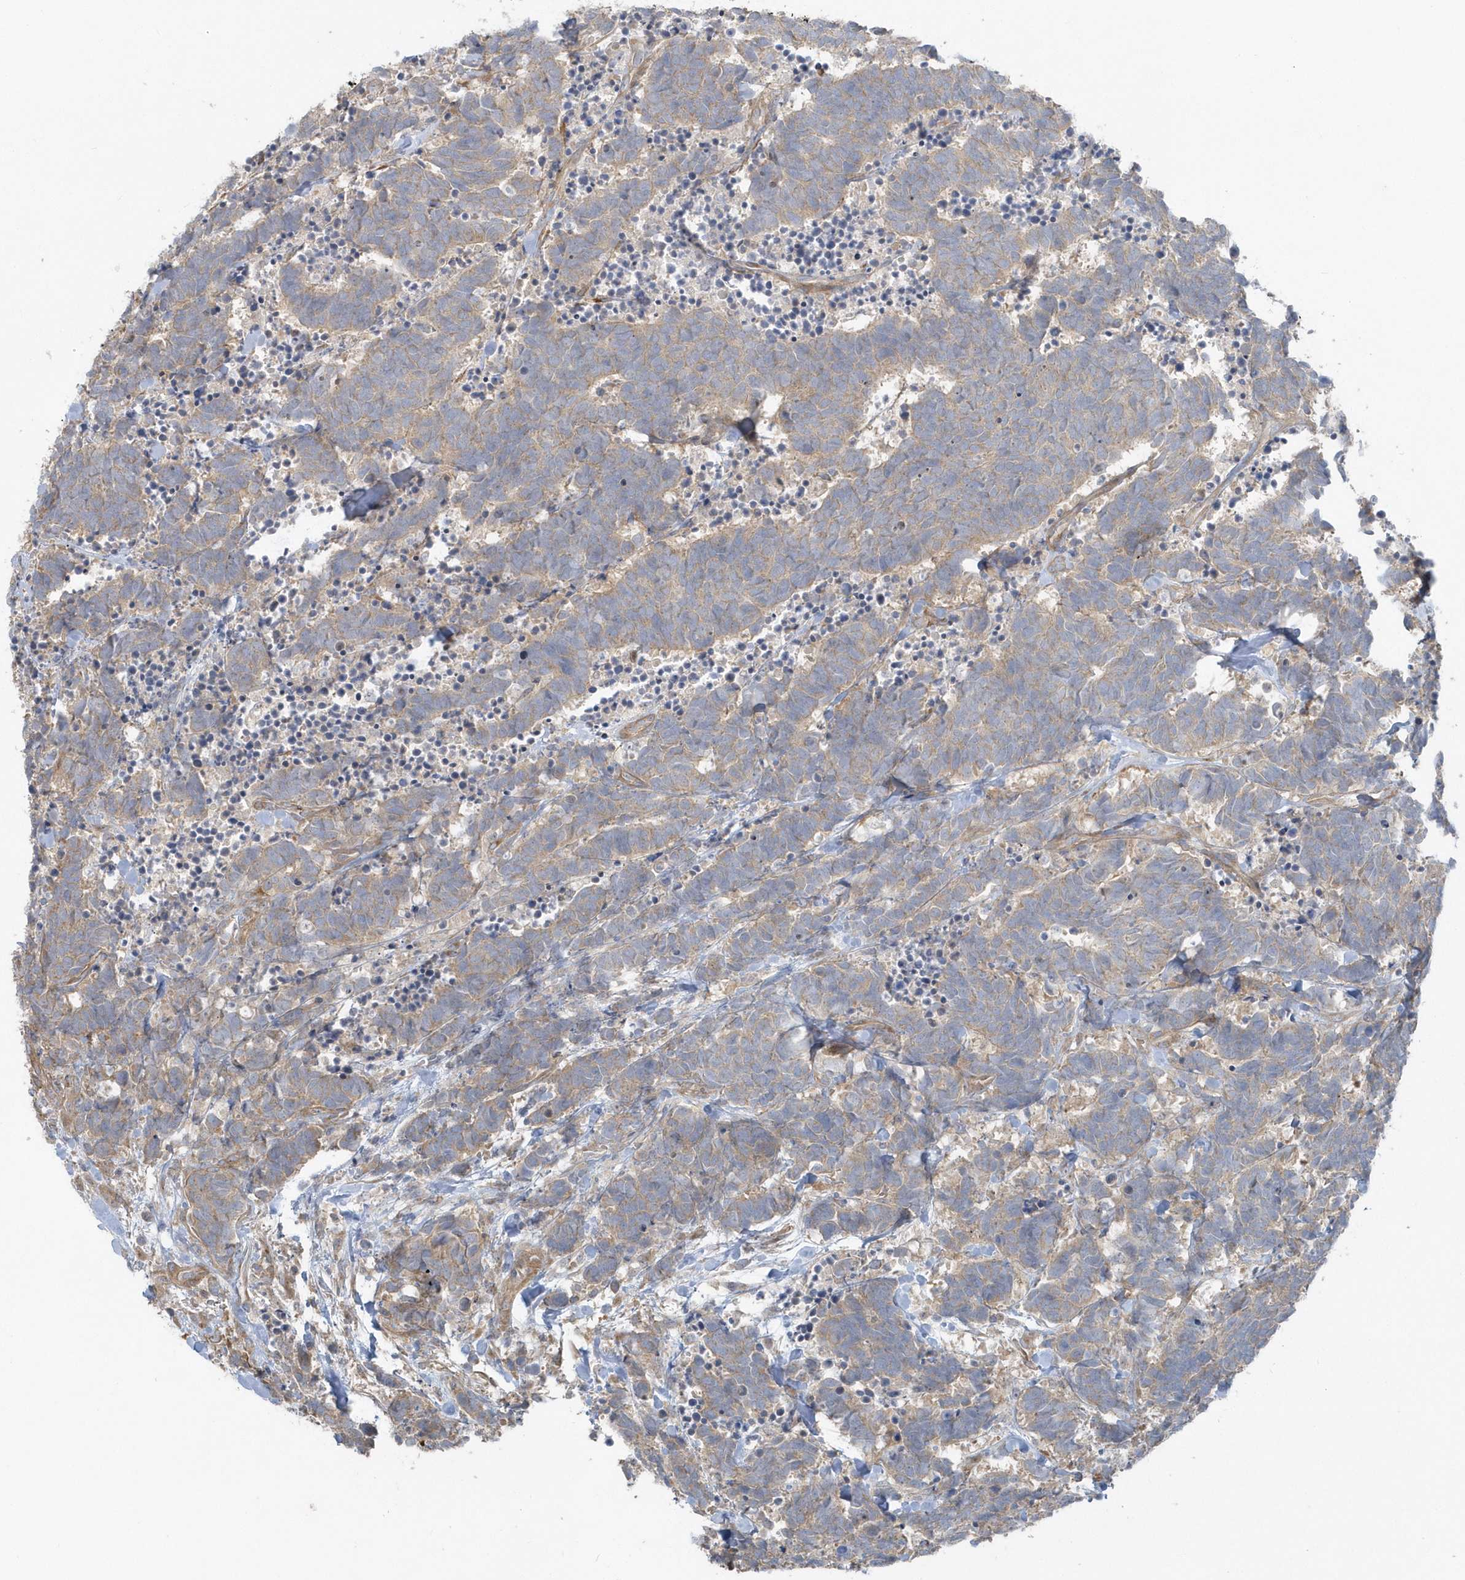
{"staining": {"intensity": "weak", "quantity": "25%-75%", "location": "cytoplasmic/membranous"}, "tissue": "carcinoid", "cell_type": "Tumor cells", "image_type": "cancer", "snomed": [{"axis": "morphology", "description": "Carcinoma, NOS"}, {"axis": "morphology", "description": "Carcinoid, malignant, NOS"}, {"axis": "topography", "description": "Urinary bladder"}], "caption": "Carcinoid (malignant) stained with DAB (3,3'-diaminobenzidine) IHC shows low levels of weak cytoplasmic/membranous staining in about 25%-75% of tumor cells. Immunohistochemistry stains the protein in brown and the nuclei are stained blue.", "gene": "ACTR1A", "patient": {"sex": "male", "age": 57}}